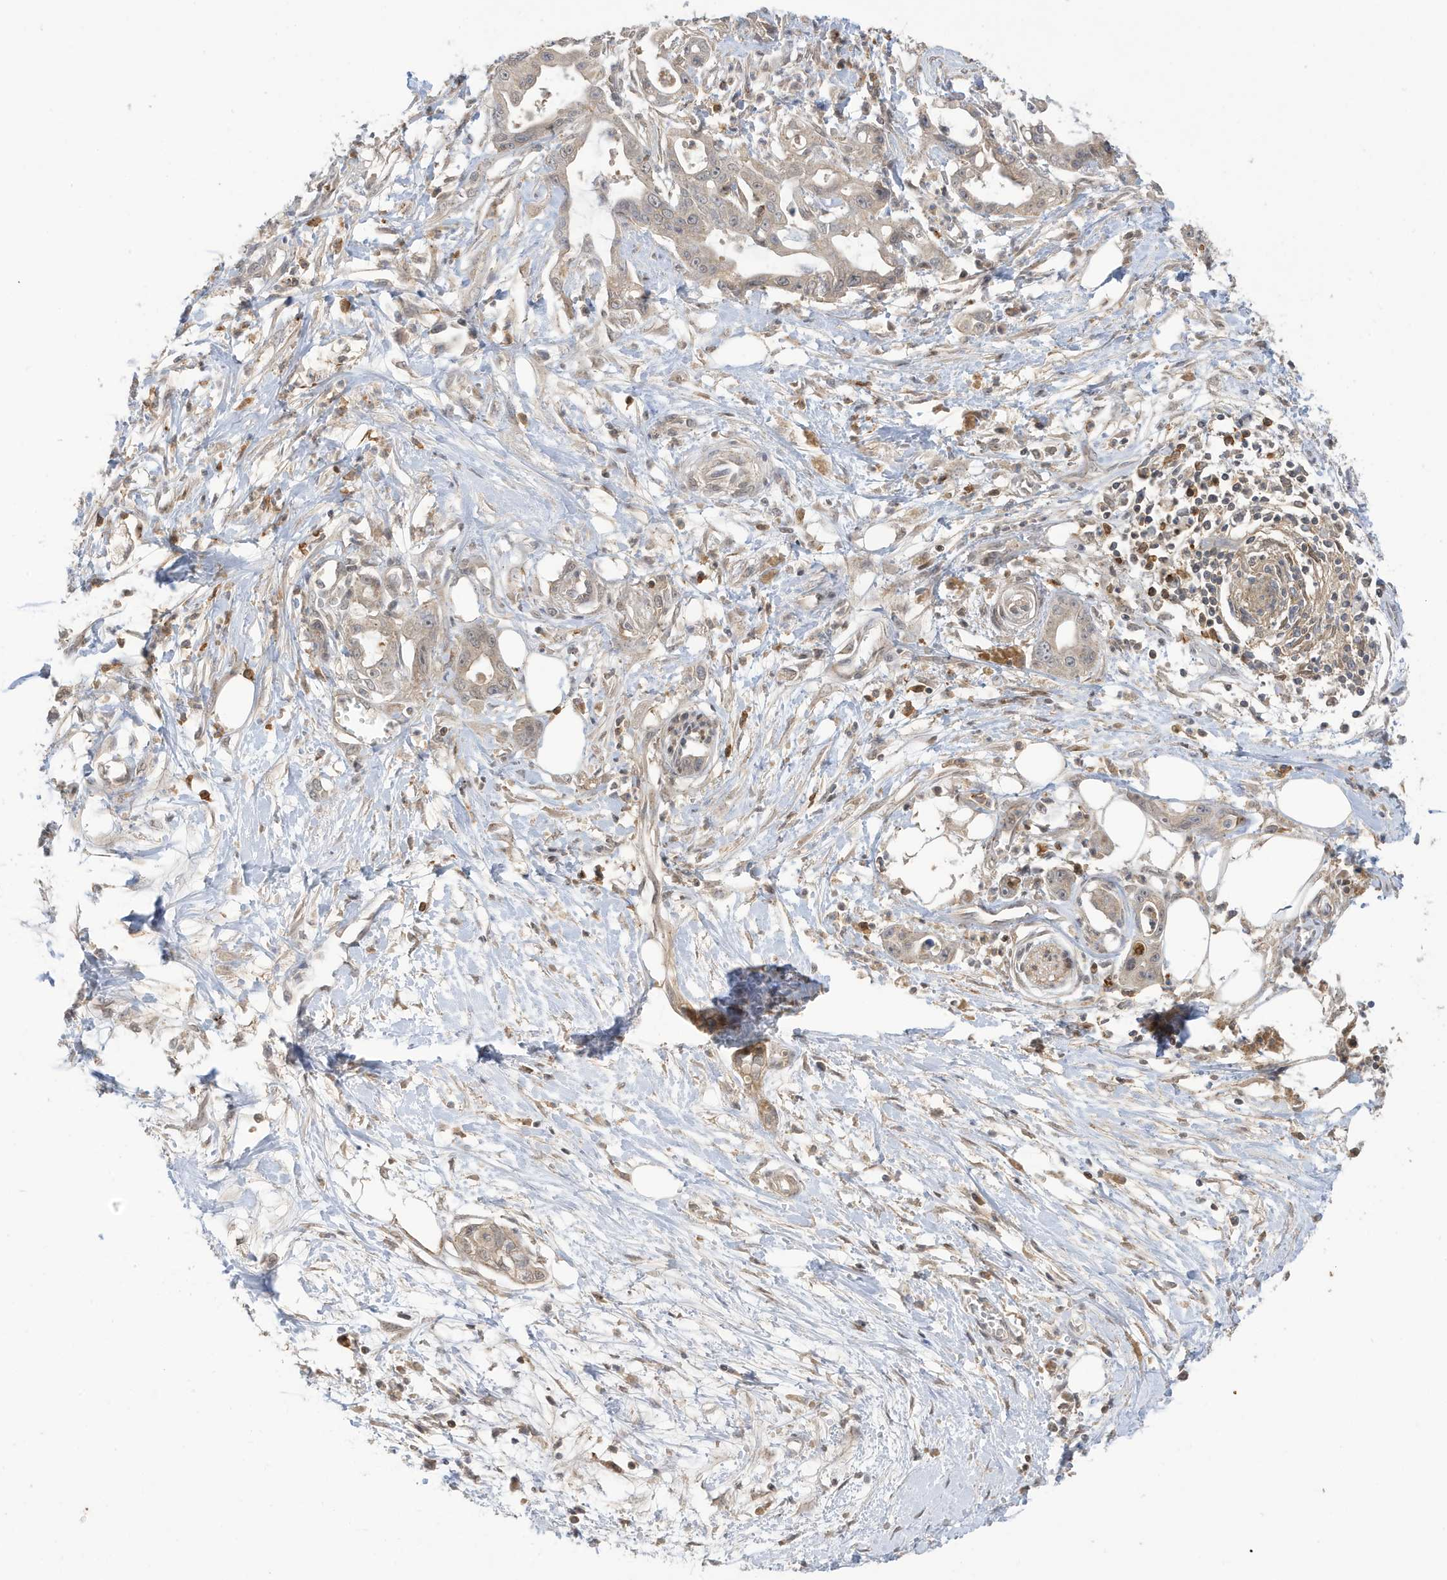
{"staining": {"intensity": "weak", "quantity": "25%-75%", "location": "cytoplasmic/membranous"}, "tissue": "pancreatic cancer", "cell_type": "Tumor cells", "image_type": "cancer", "snomed": [{"axis": "morphology", "description": "Adenocarcinoma, NOS"}, {"axis": "topography", "description": "Pancreas"}], "caption": "DAB immunohistochemical staining of human pancreatic cancer reveals weak cytoplasmic/membranous protein expression in about 25%-75% of tumor cells.", "gene": "TAB3", "patient": {"sex": "male", "age": 68}}